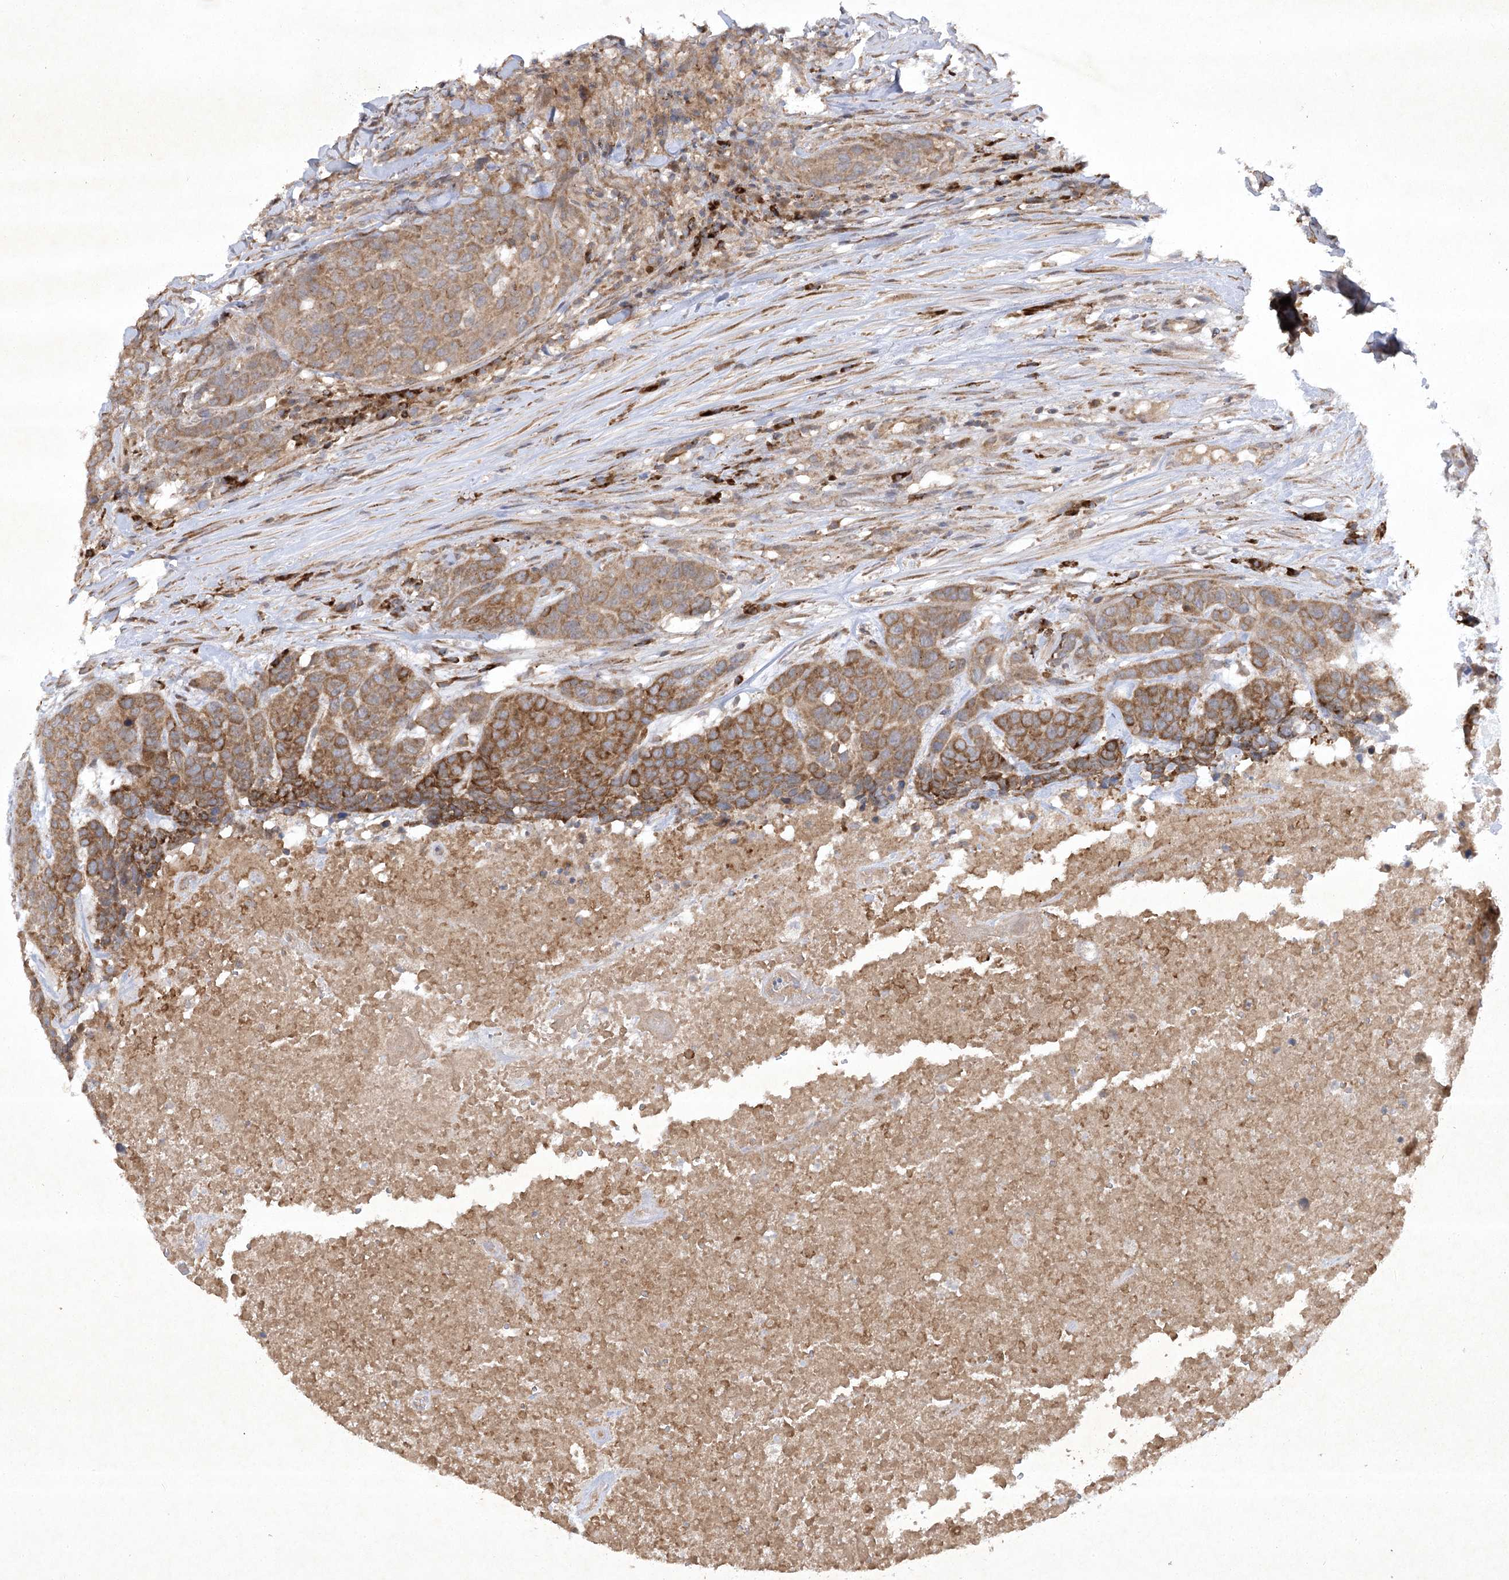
{"staining": {"intensity": "moderate", "quantity": ">75%", "location": "cytoplasmic/membranous"}, "tissue": "head and neck cancer", "cell_type": "Tumor cells", "image_type": "cancer", "snomed": [{"axis": "morphology", "description": "Squamous cell carcinoma, NOS"}, {"axis": "topography", "description": "Head-Neck"}], "caption": "Immunohistochemistry (IHC) photomicrograph of neoplastic tissue: human head and neck cancer stained using IHC demonstrates medium levels of moderate protein expression localized specifically in the cytoplasmic/membranous of tumor cells, appearing as a cytoplasmic/membranous brown color.", "gene": "TRAF3IP1", "patient": {"sex": "male", "age": 66}}